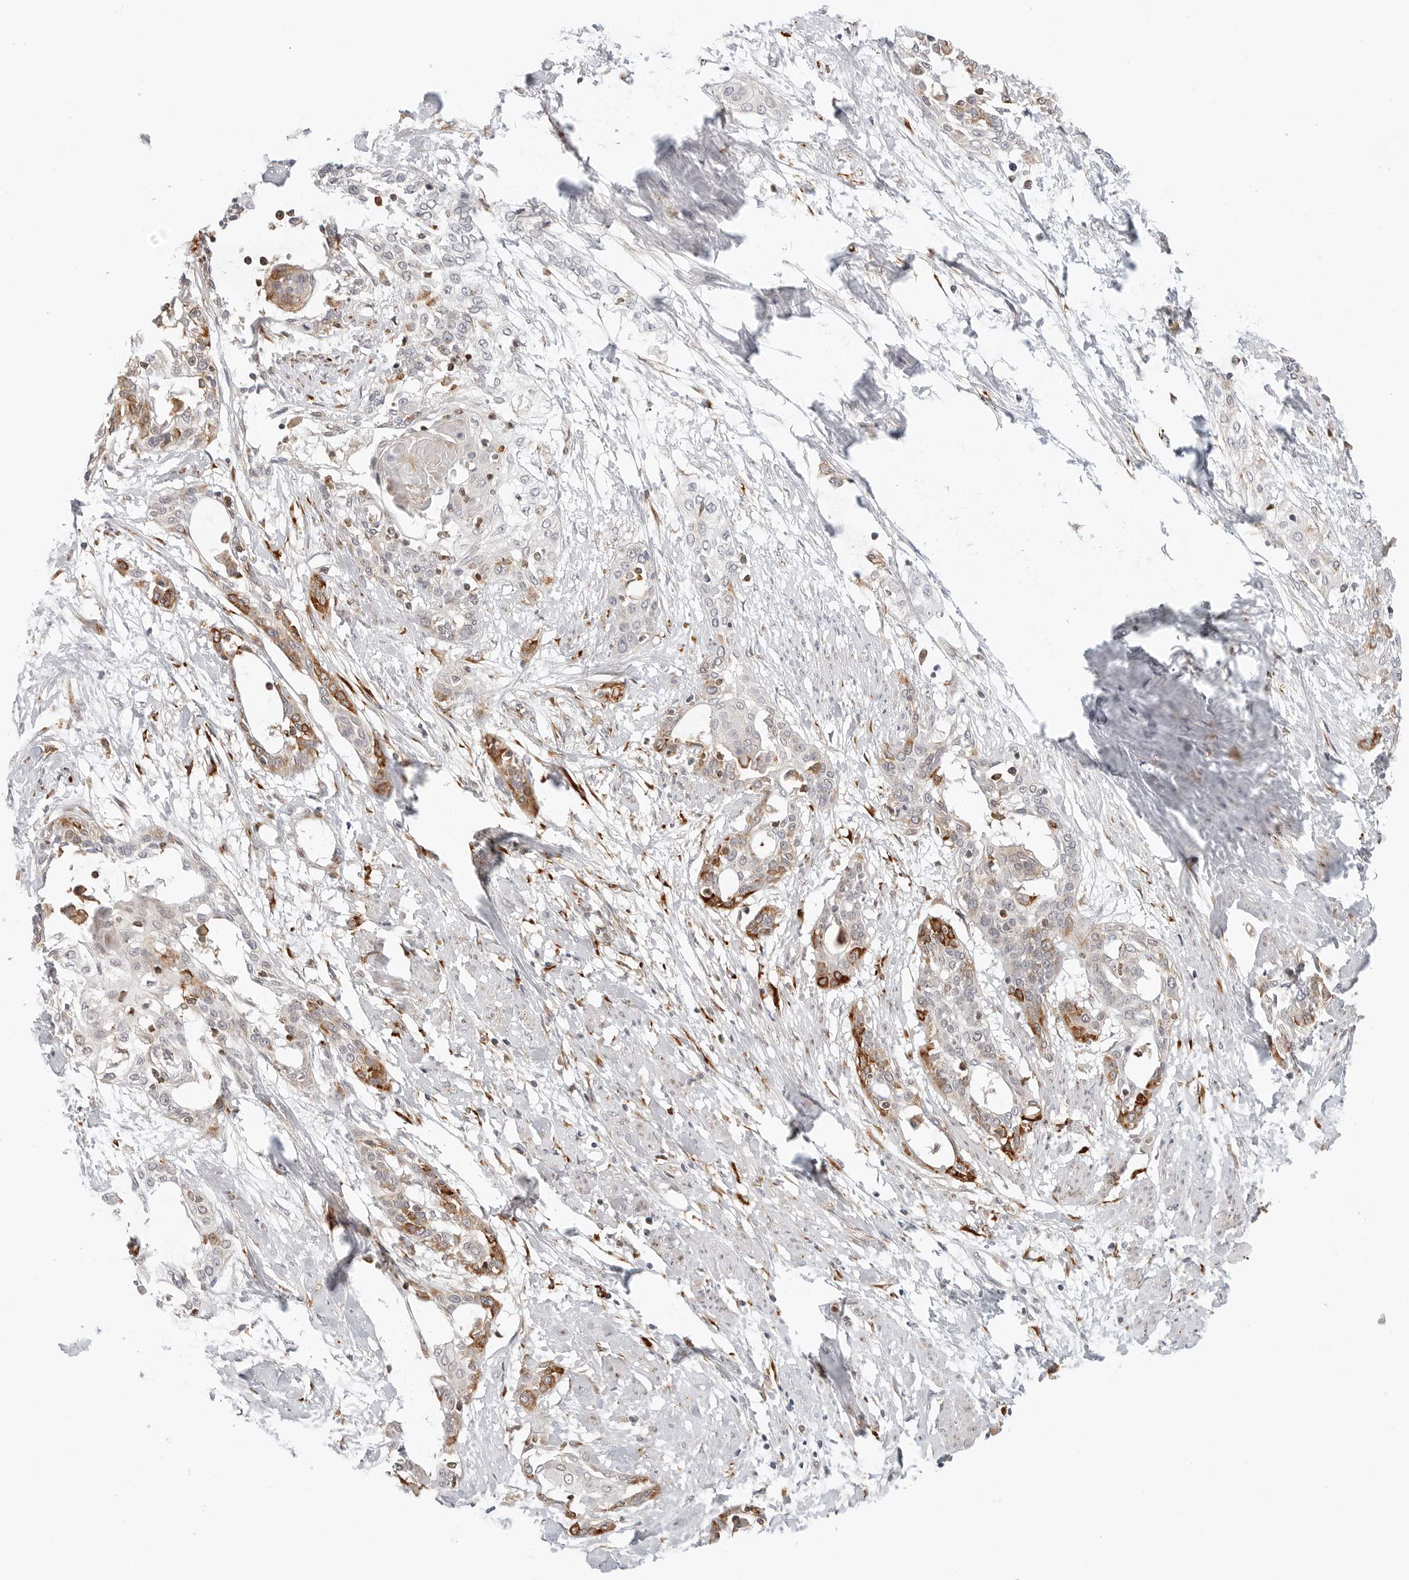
{"staining": {"intensity": "strong", "quantity": "<25%", "location": "cytoplasmic/membranous"}, "tissue": "cervical cancer", "cell_type": "Tumor cells", "image_type": "cancer", "snomed": [{"axis": "morphology", "description": "Squamous cell carcinoma, NOS"}, {"axis": "topography", "description": "Cervix"}], "caption": "A histopathology image showing strong cytoplasmic/membranous positivity in approximately <25% of tumor cells in squamous cell carcinoma (cervical), as visualized by brown immunohistochemical staining.", "gene": "C1QTNF1", "patient": {"sex": "female", "age": 57}}